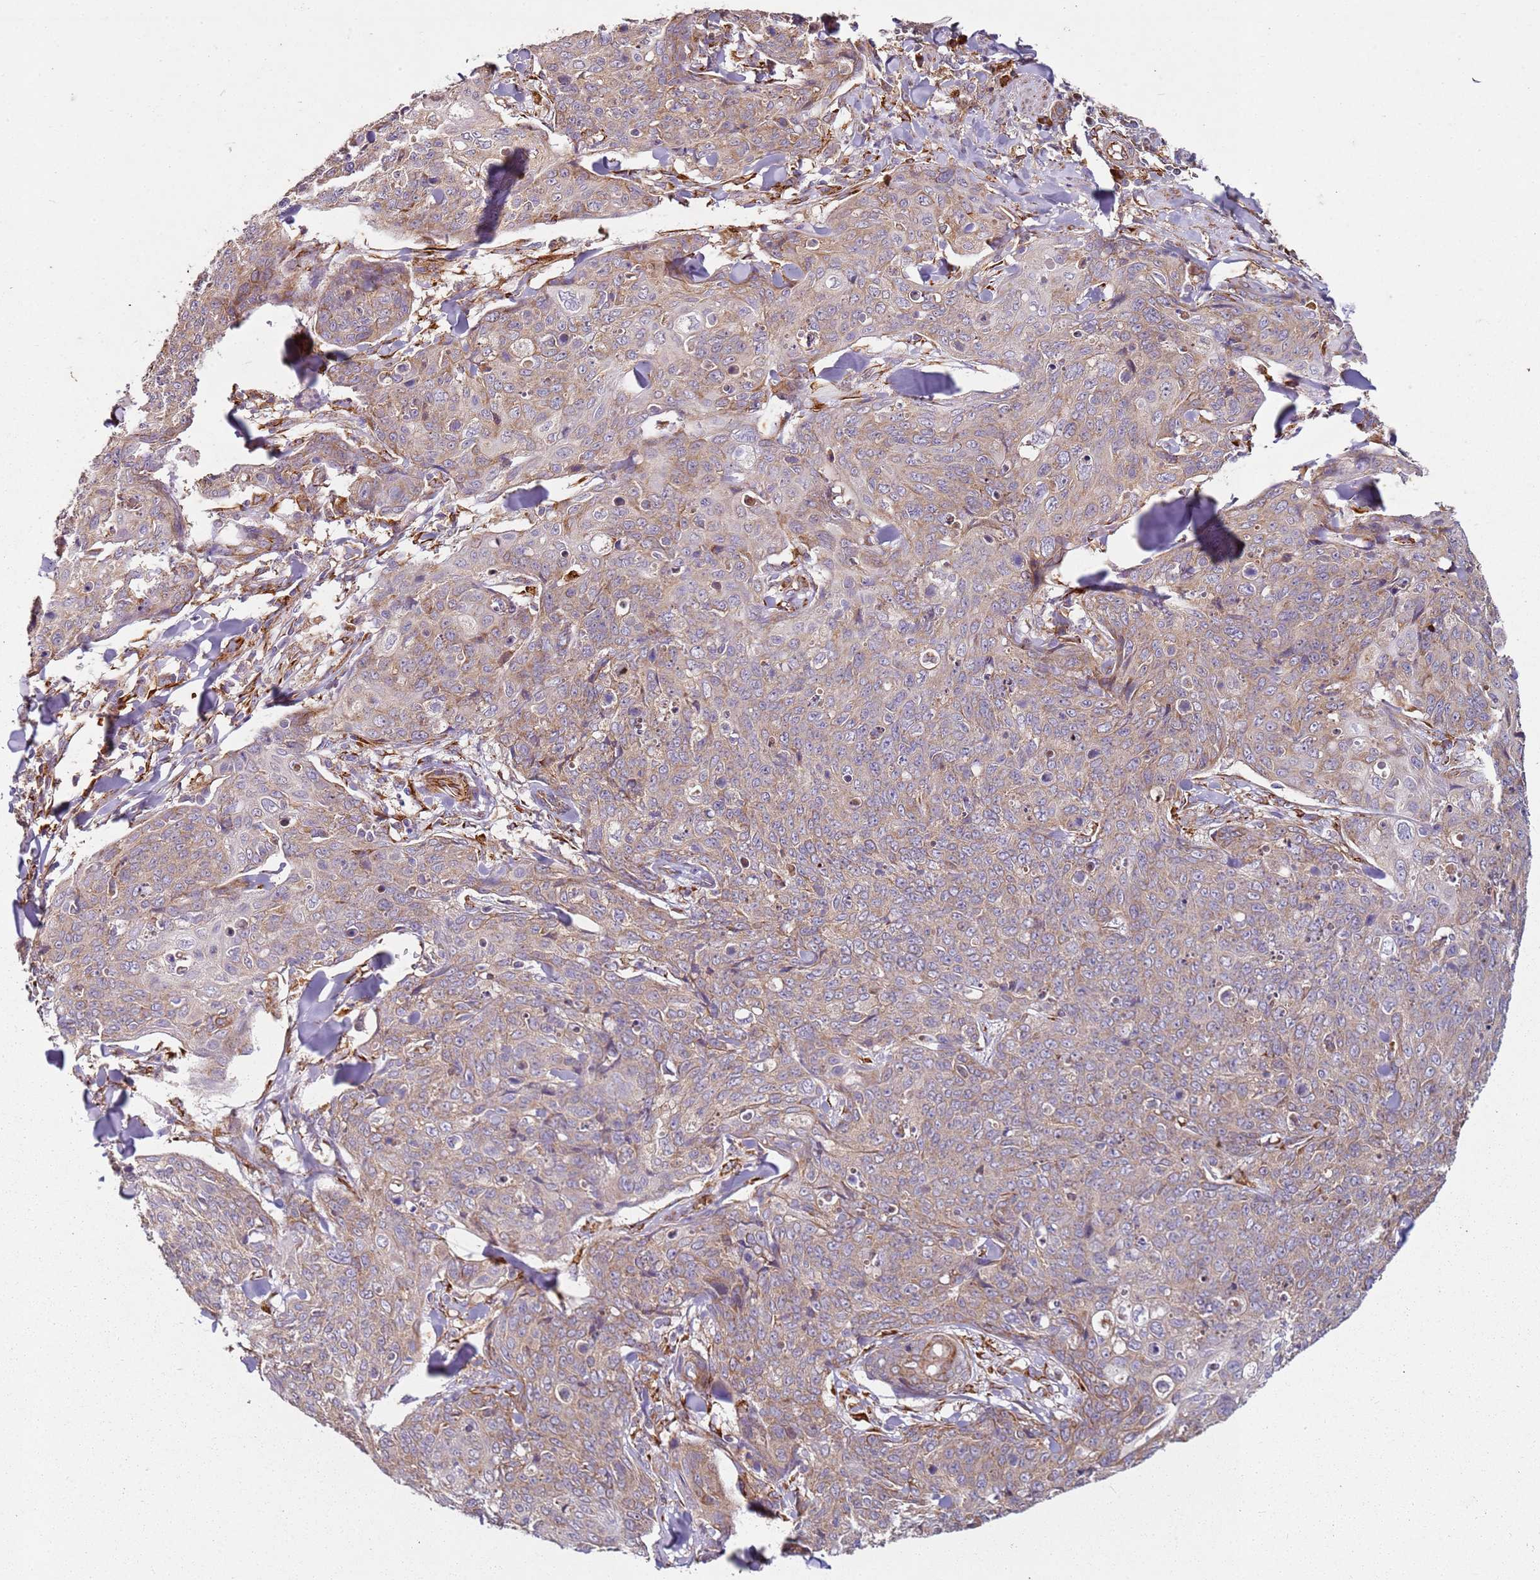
{"staining": {"intensity": "weak", "quantity": ">75%", "location": "cytoplasmic/membranous"}, "tissue": "skin cancer", "cell_type": "Tumor cells", "image_type": "cancer", "snomed": [{"axis": "morphology", "description": "Squamous cell carcinoma, NOS"}, {"axis": "topography", "description": "Skin"}, {"axis": "topography", "description": "Vulva"}], "caption": "Human squamous cell carcinoma (skin) stained with a protein marker demonstrates weak staining in tumor cells.", "gene": "ARFRP1", "patient": {"sex": "female", "age": 85}}